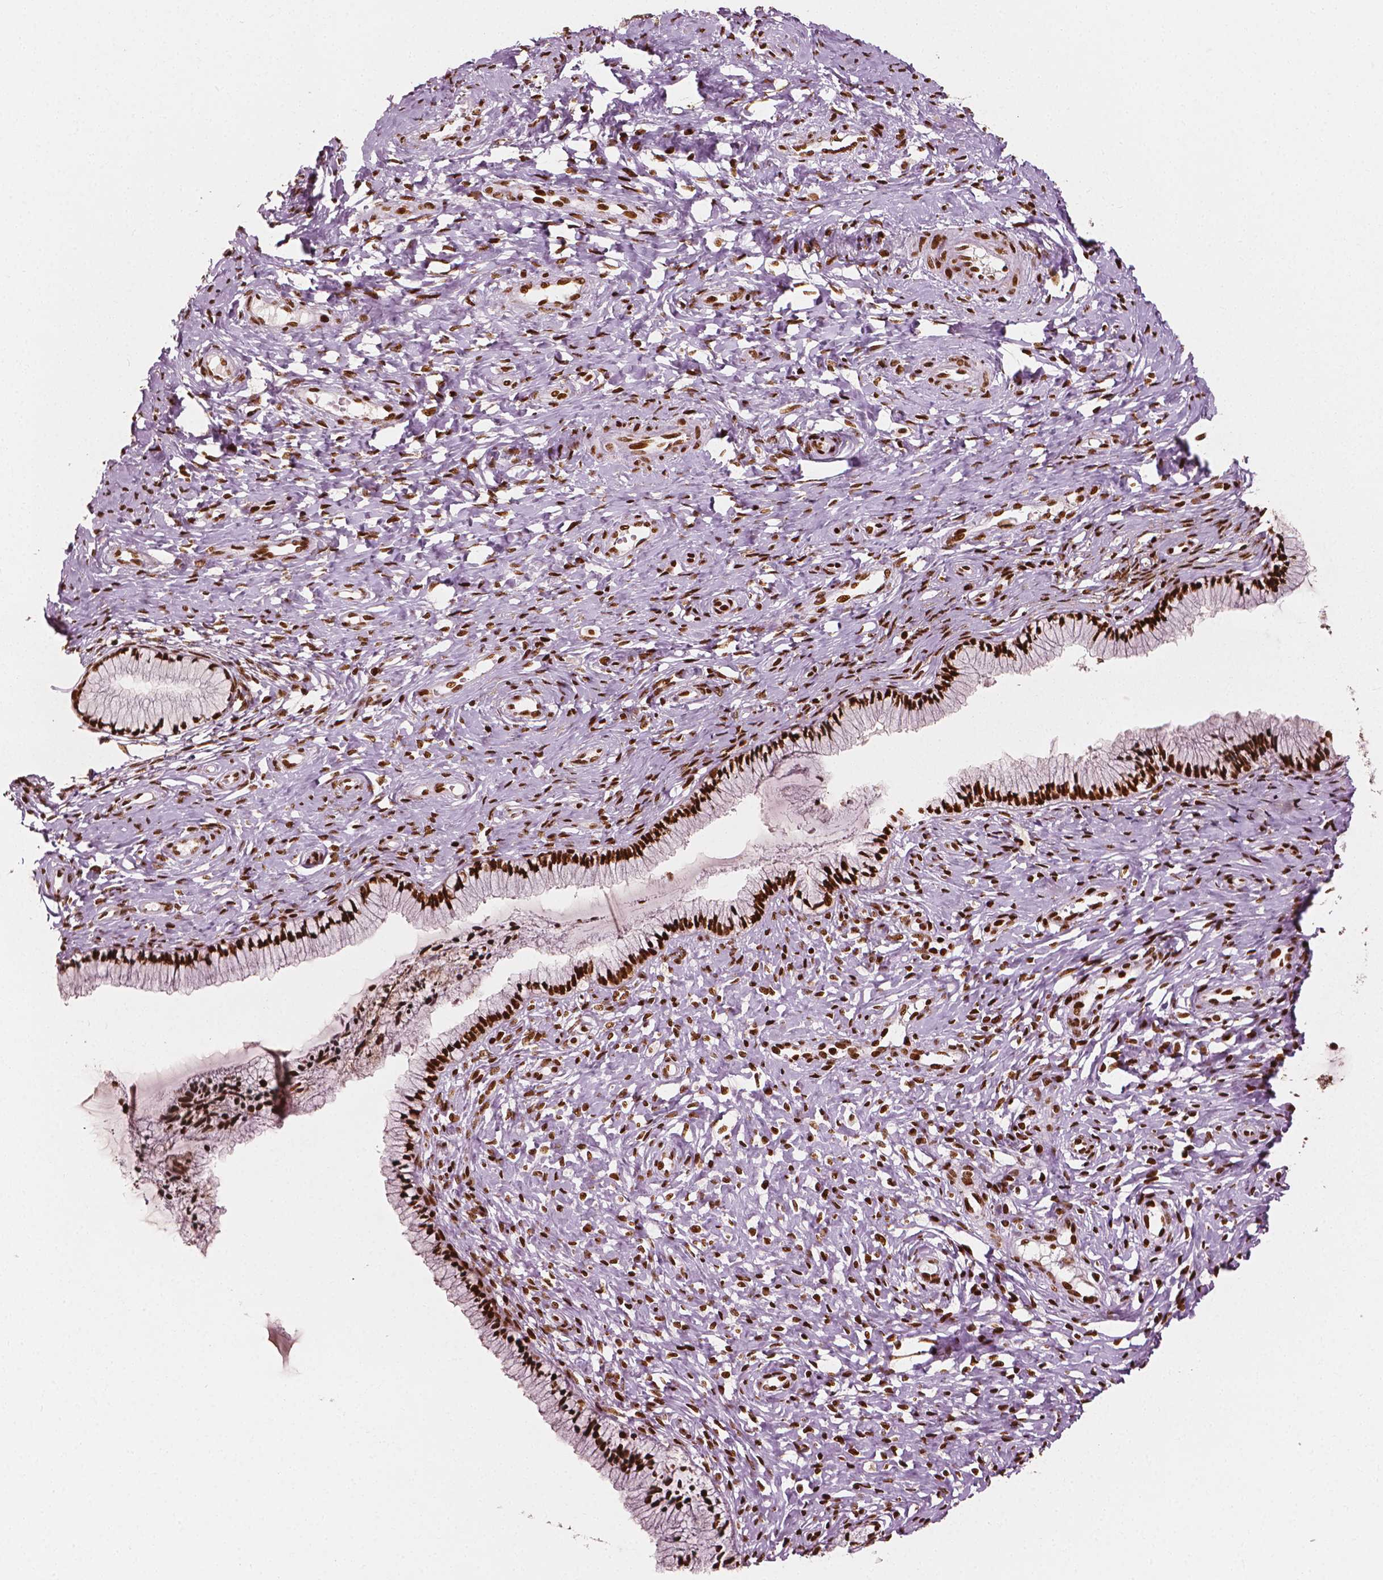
{"staining": {"intensity": "strong", "quantity": ">75%", "location": "nuclear"}, "tissue": "cervix", "cell_type": "Glandular cells", "image_type": "normal", "snomed": [{"axis": "morphology", "description": "Normal tissue, NOS"}, {"axis": "topography", "description": "Cervix"}], "caption": "Protein staining shows strong nuclear expression in about >75% of glandular cells in unremarkable cervix. The staining was performed using DAB to visualize the protein expression in brown, while the nuclei were stained in blue with hematoxylin (Magnification: 20x).", "gene": "CTCF", "patient": {"sex": "female", "age": 37}}